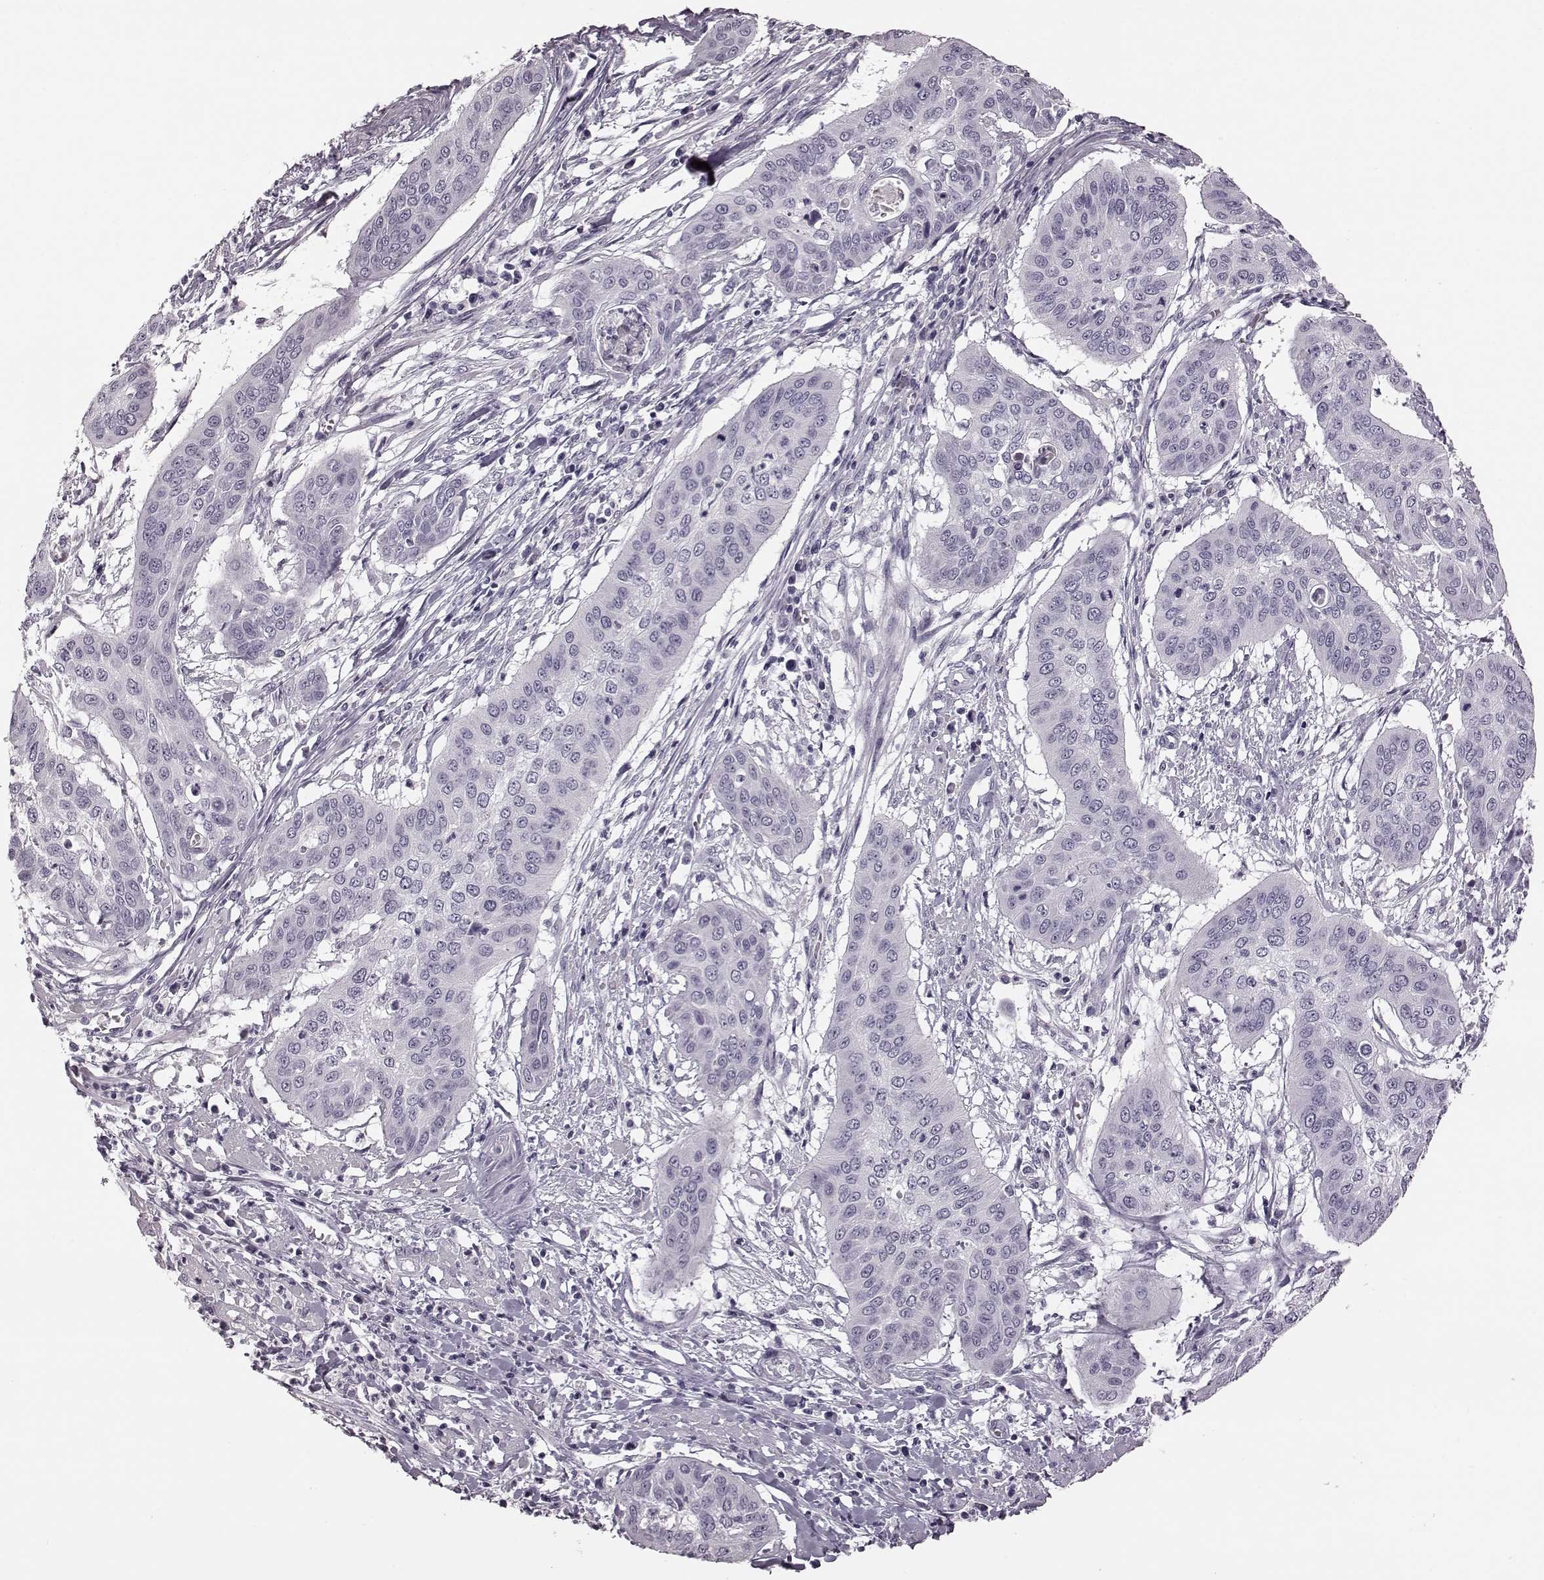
{"staining": {"intensity": "negative", "quantity": "none", "location": "none"}, "tissue": "cervical cancer", "cell_type": "Tumor cells", "image_type": "cancer", "snomed": [{"axis": "morphology", "description": "Squamous cell carcinoma, NOS"}, {"axis": "topography", "description": "Cervix"}], "caption": "Protein analysis of cervical squamous cell carcinoma reveals no significant positivity in tumor cells. Brightfield microscopy of IHC stained with DAB (3,3'-diaminobenzidine) (brown) and hematoxylin (blue), captured at high magnification.", "gene": "ZNF433", "patient": {"sex": "female", "age": 39}}